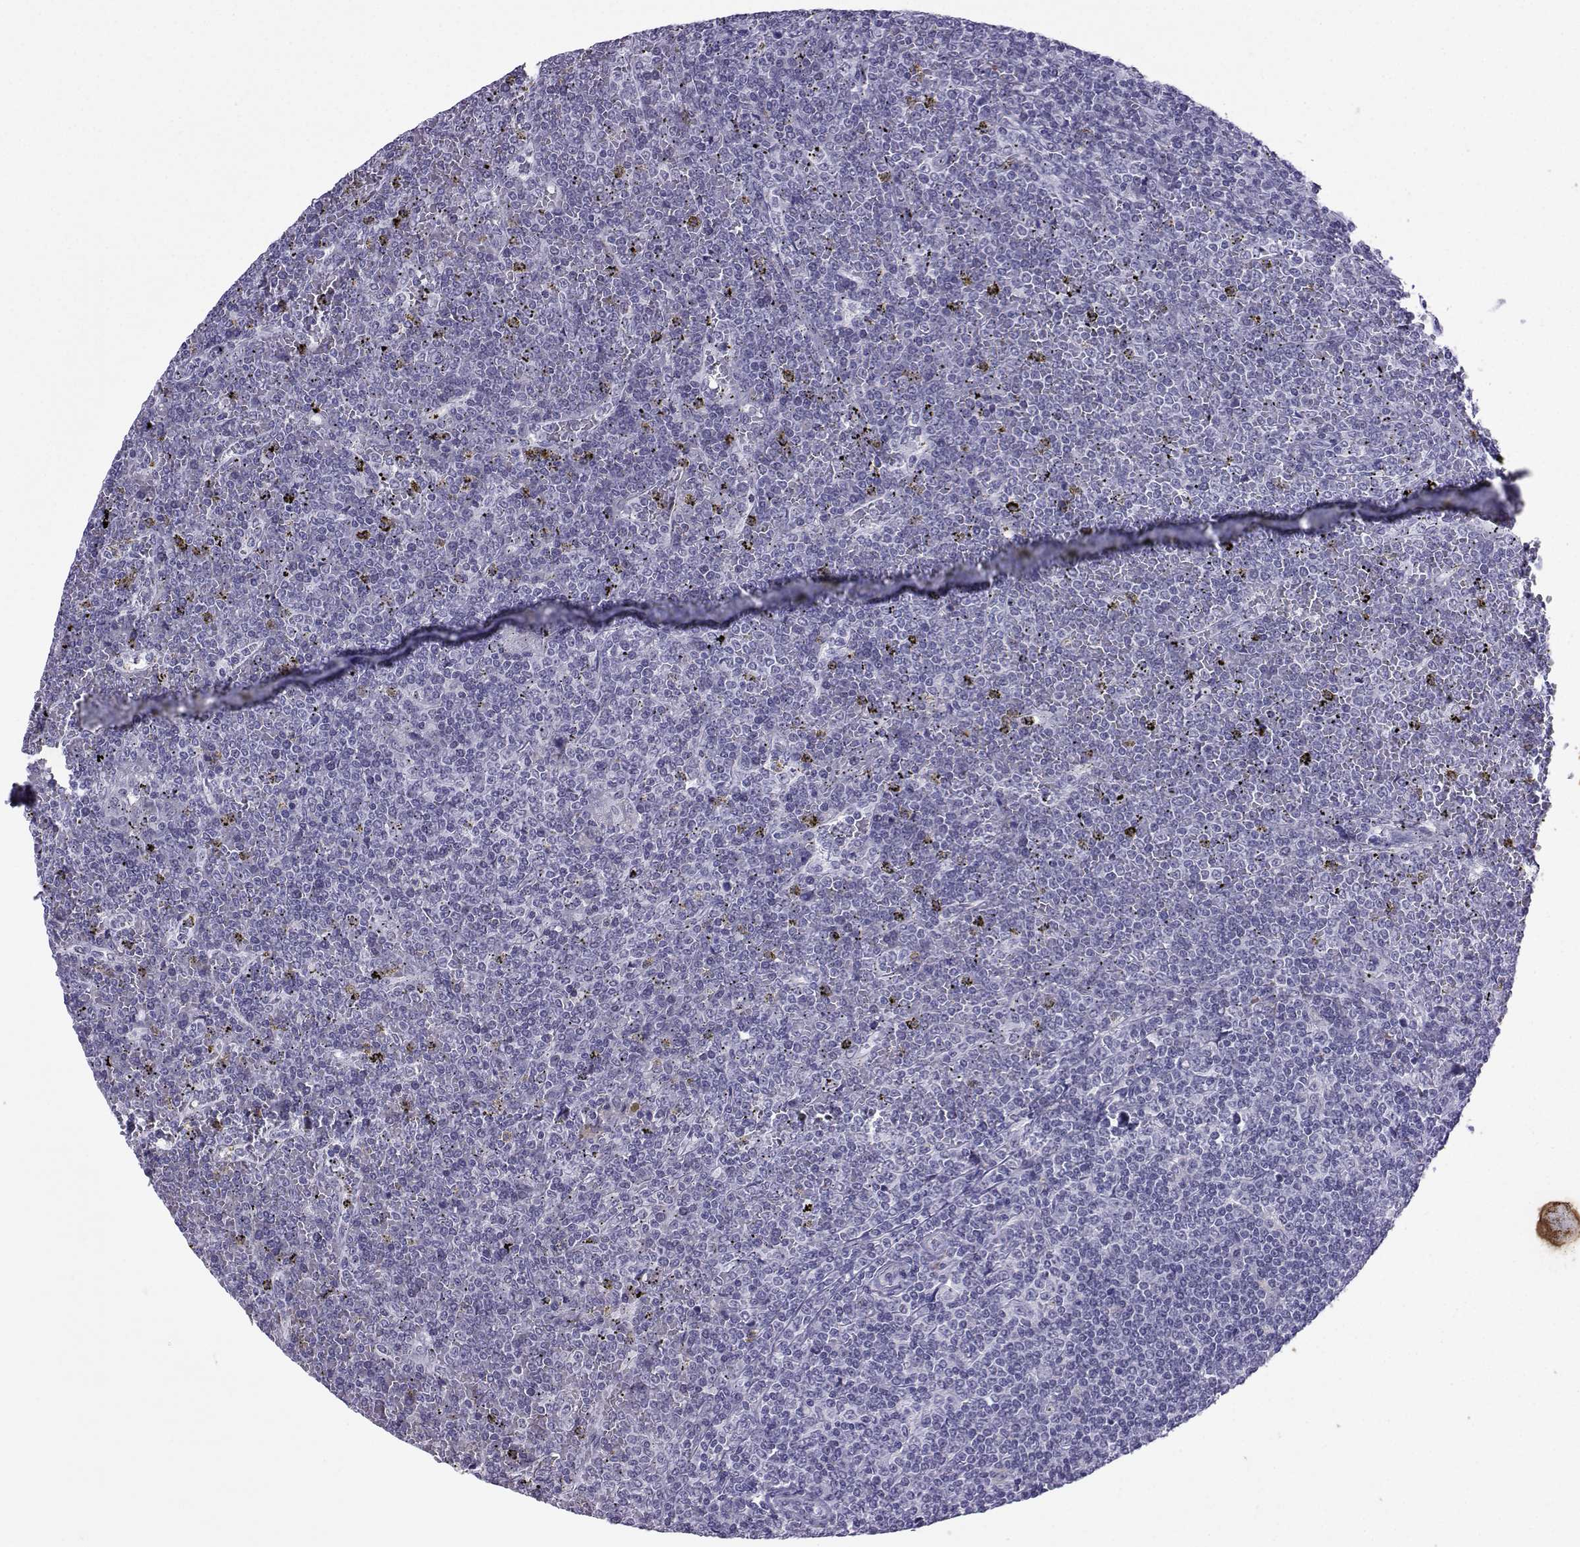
{"staining": {"intensity": "negative", "quantity": "none", "location": "none"}, "tissue": "lymphoma", "cell_type": "Tumor cells", "image_type": "cancer", "snomed": [{"axis": "morphology", "description": "Malignant lymphoma, non-Hodgkin's type, Low grade"}, {"axis": "topography", "description": "Spleen"}], "caption": "A histopathology image of human low-grade malignant lymphoma, non-Hodgkin's type is negative for staining in tumor cells.", "gene": "LORICRIN", "patient": {"sex": "female", "age": 19}}